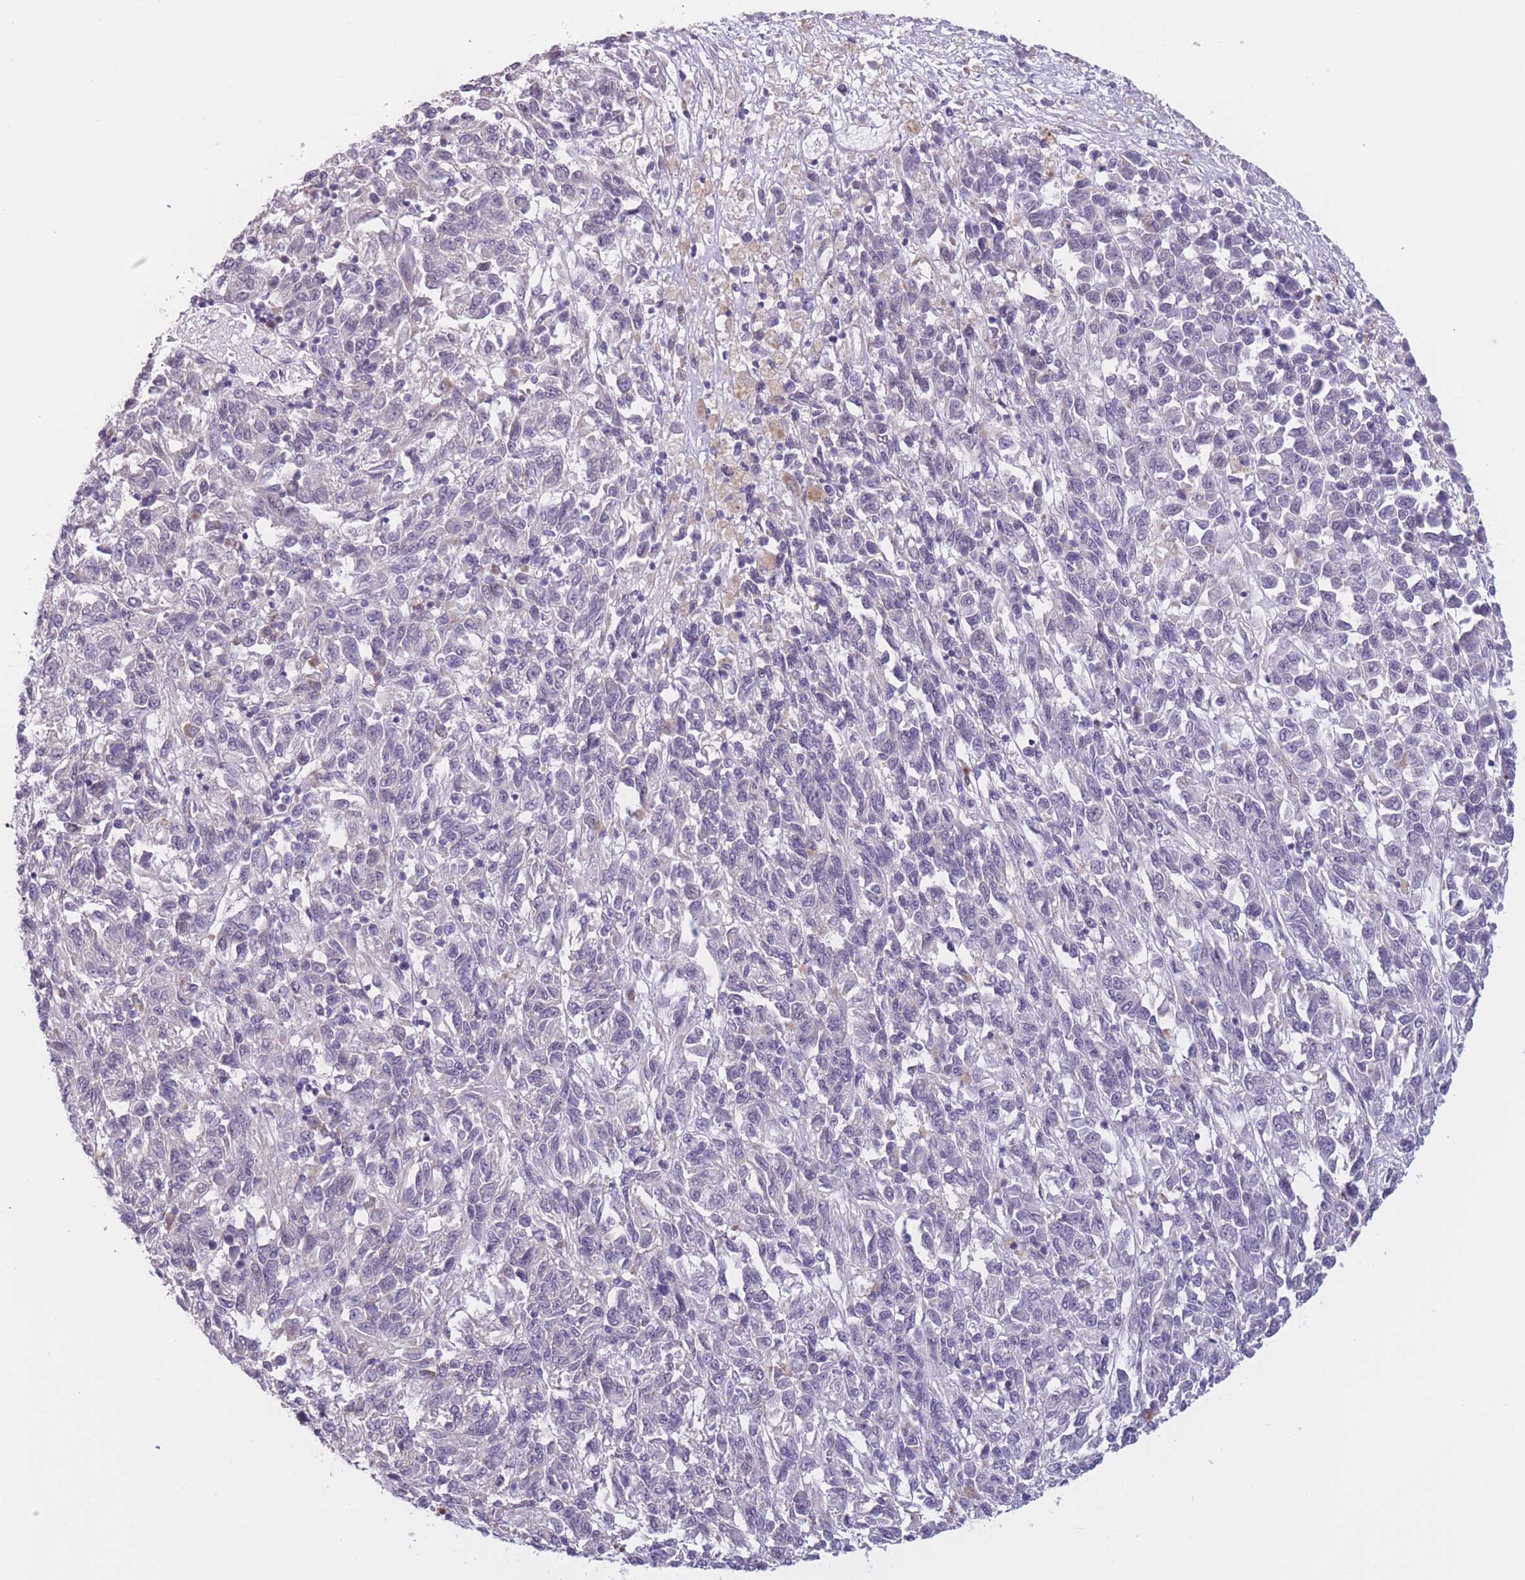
{"staining": {"intensity": "negative", "quantity": "none", "location": "none"}, "tissue": "melanoma", "cell_type": "Tumor cells", "image_type": "cancer", "snomed": [{"axis": "morphology", "description": "Malignant melanoma, Metastatic site"}, {"axis": "topography", "description": "Lung"}], "caption": "Malignant melanoma (metastatic site) stained for a protein using immunohistochemistry (IHC) reveals no expression tumor cells.", "gene": "COL27A1", "patient": {"sex": "male", "age": 64}}